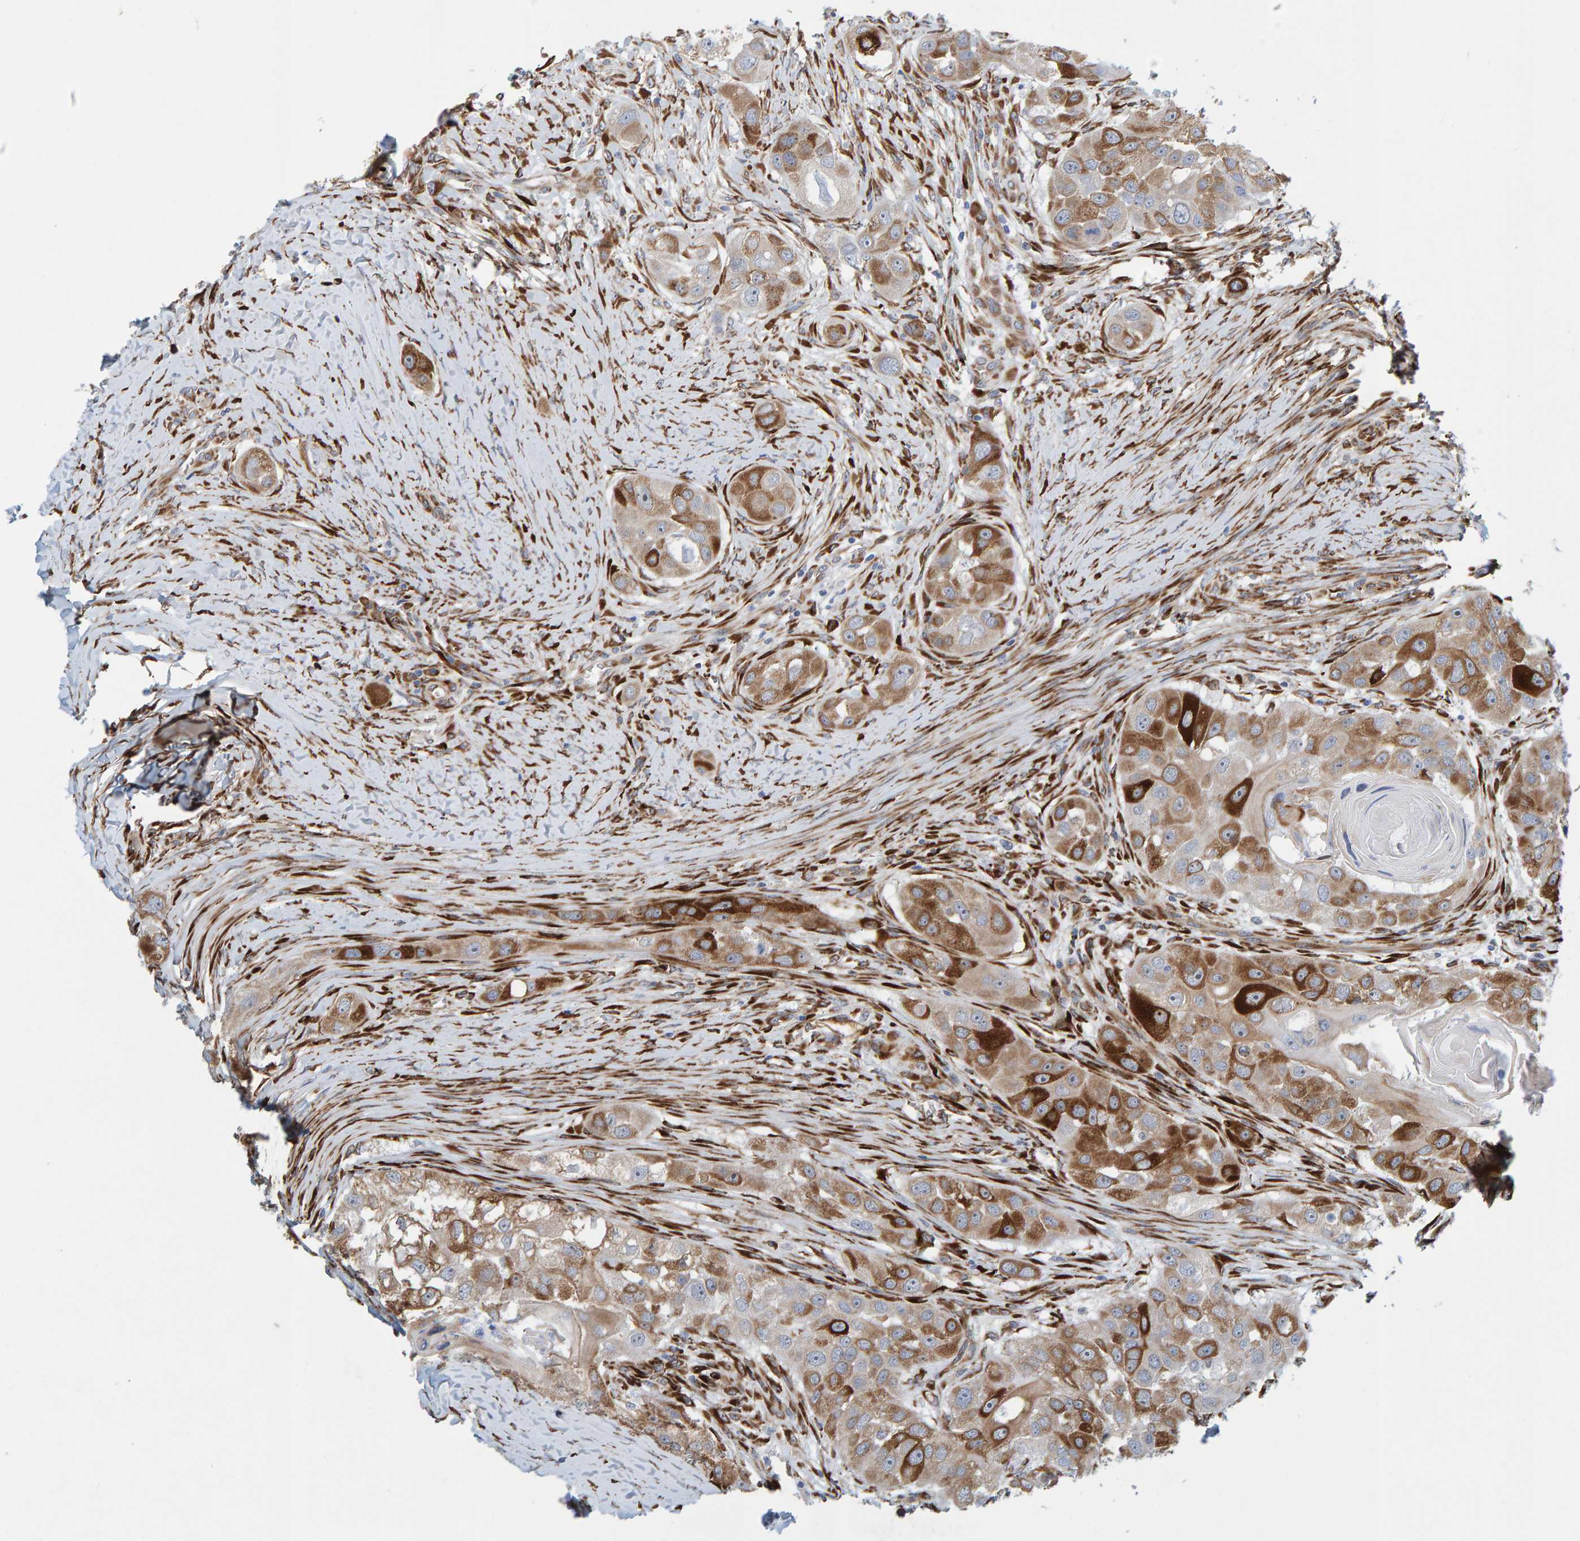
{"staining": {"intensity": "strong", "quantity": "25%-75%", "location": "cytoplasmic/membranous"}, "tissue": "head and neck cancer", "cell_type": "Tumor cells", "image_type": "cancer", "snomed": [{"axis": "morphology", "description": "Normal tissue, NOS"}, {"axis": "morphology", "description": "Squamous cell carcinoma, NOS"}, {"axis": "topography", "description": "Skeletal muscle"}, {"axis": "topography", "description": "Head-Neck"}], "caption": "Protein staining reveals strong cytoplasmic/membranous expression in approximately 25%-75% of tumor cells in head and neck cancer (squamous cell carcinoma).", "gene": "MMP16", "patient": {"sex": "male", "age": 51}}